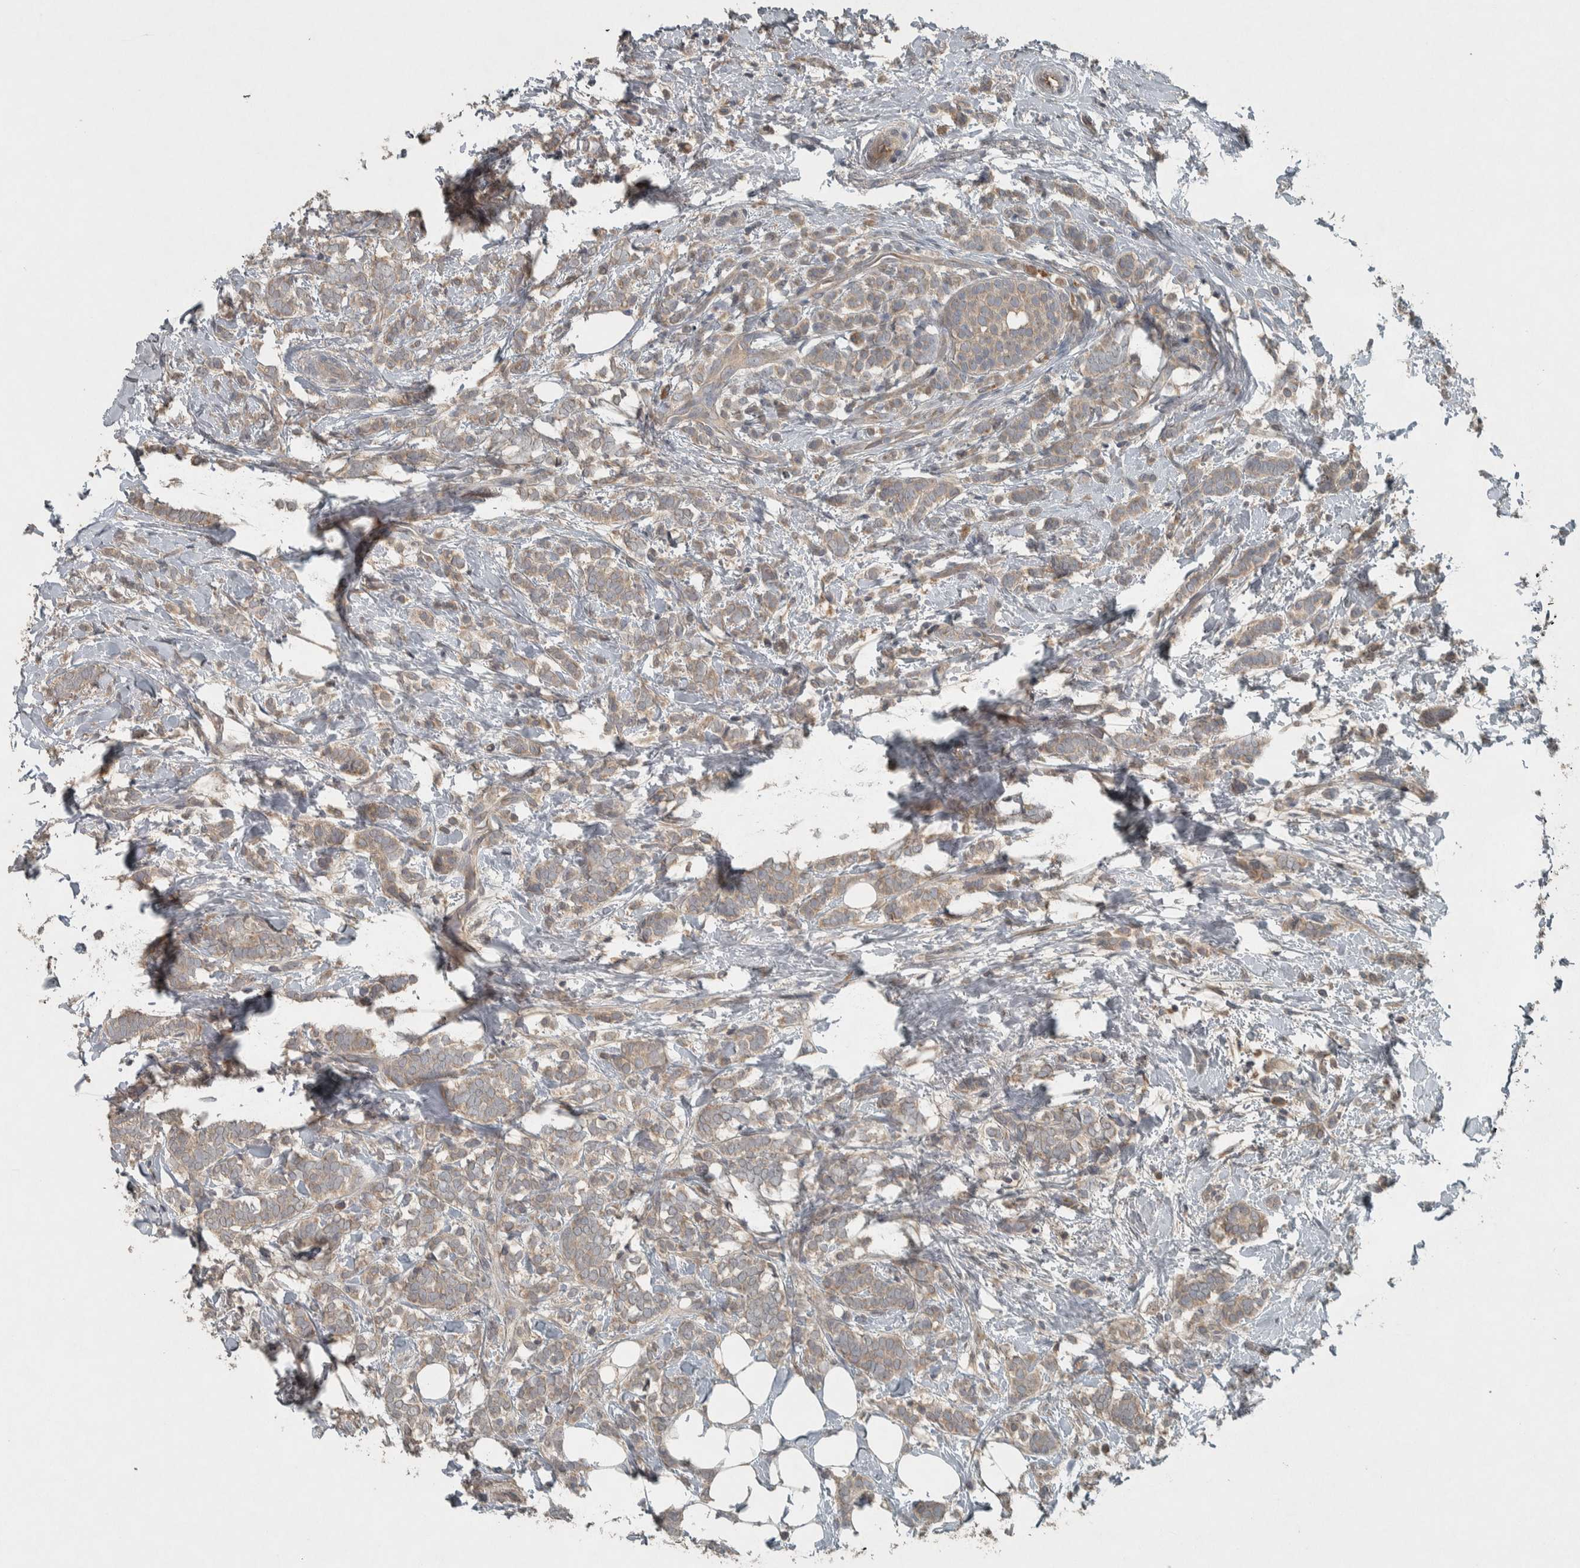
{"staining": {"intensity": "weak", "quantity": ">75%", "location": "cytoplasmic/membranous"}, "tissue": "breast cancer", "cell_type": "Tumor cells", "image_type": "cancer", "snomed": [{"axis": "morphology", "description": "Lobular carcinoma"}, {"axis": "topography", "description": "Breast"}], "caption": "Lobular carcinoma (breast) stained with DAB (3,3'-diaminobenzidine) IHC displays low levels of weak cytoplasmic/membranous staining in about >75% of tumor cells.", "gene": "CLCN2", "patient": {"sex": "female", "age": 50}}